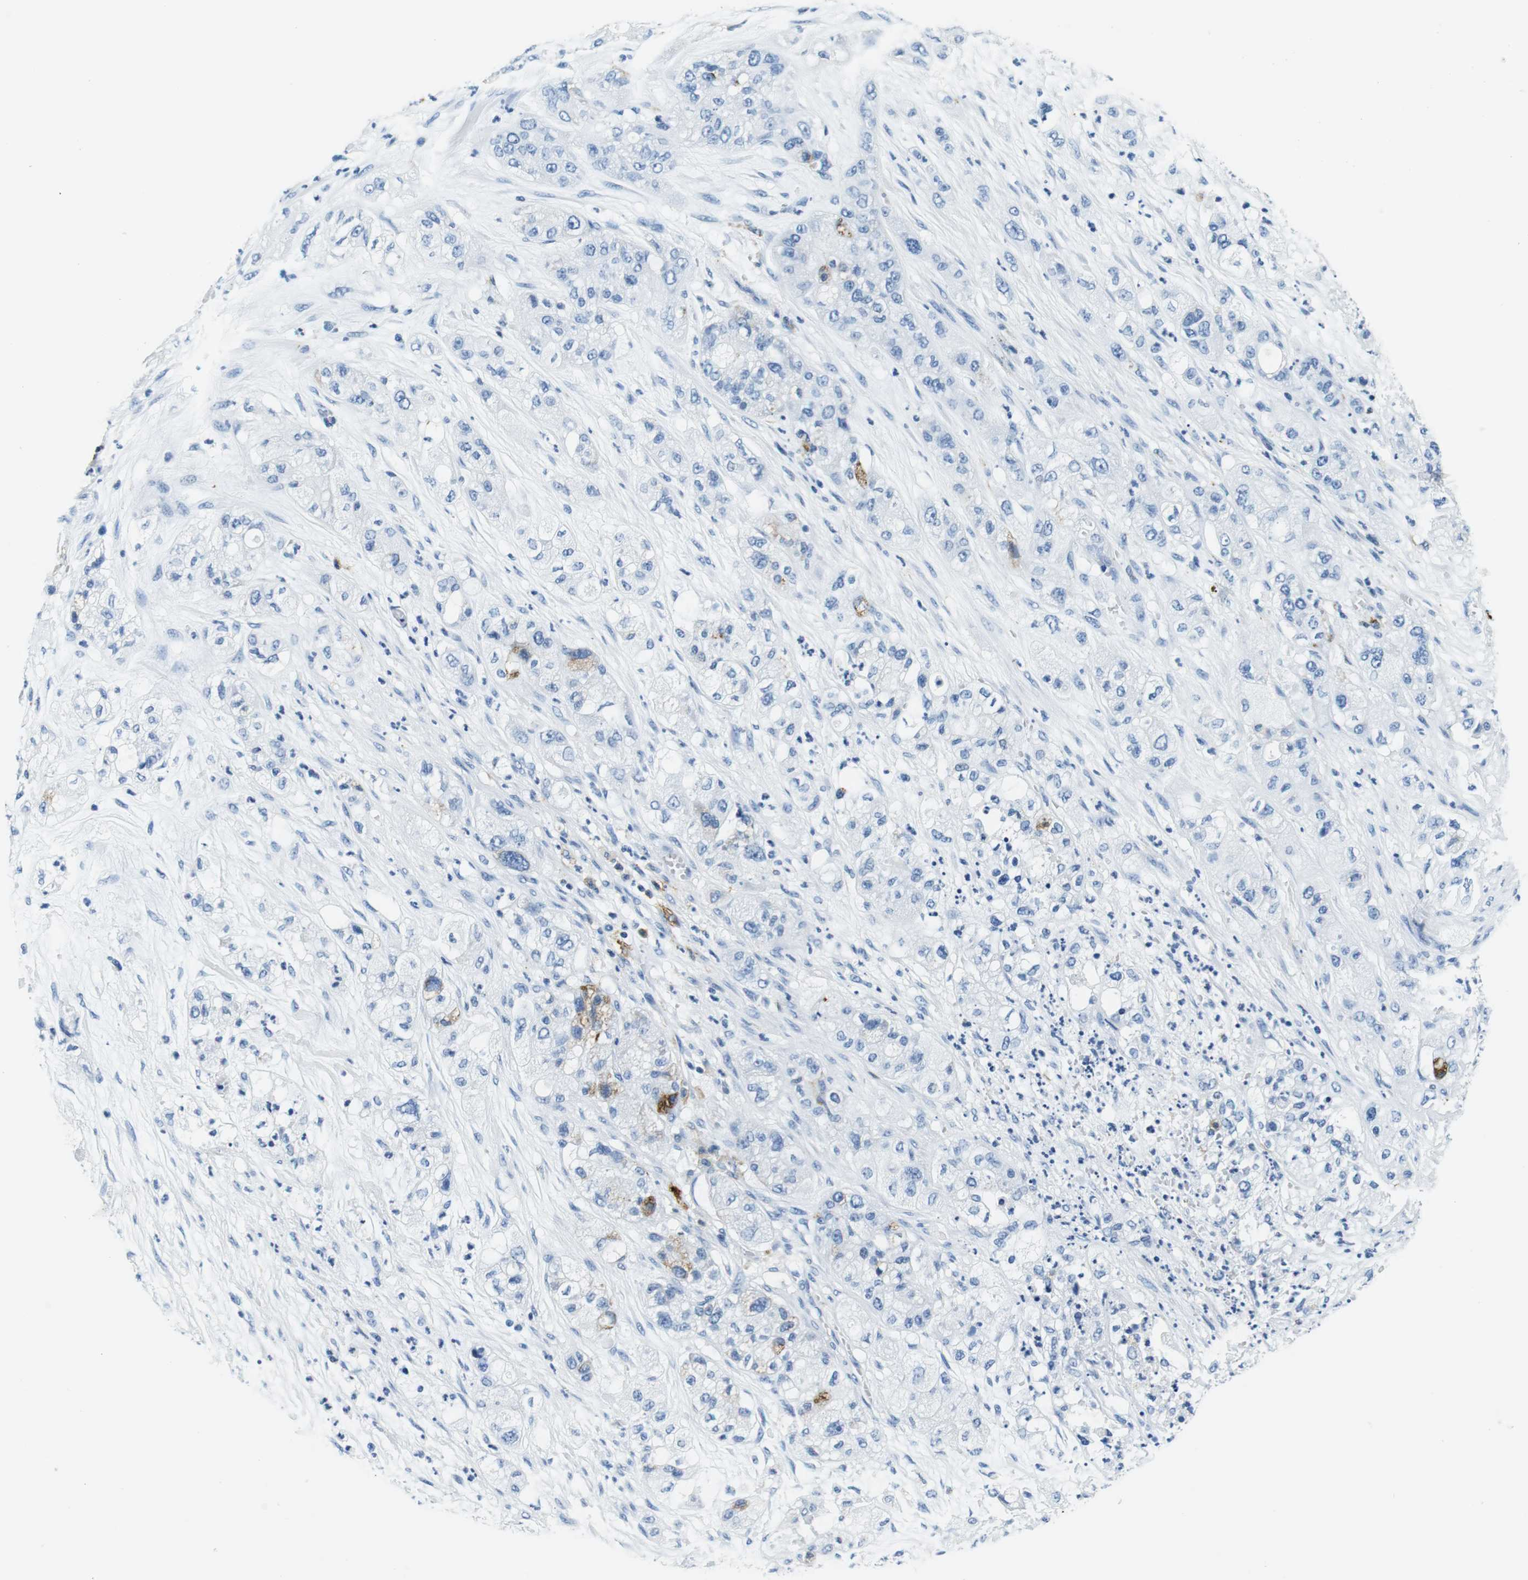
{"staining": {"intensity": "negative", "quantity": "none", "location": "none"}, "tissue": "pancreatic cancer", "cell_type": "Tumor cells", "image_type": "cancer", "snomed": [{"axis": "morphology", "description": "Adenocarcinoma, NOS"}, {"axis": "topography", "description": "Pancreas"}], "caption": "The micrograph displays no significant staining in tumor cells of pancreatic cancer. Brightfield microscopy of immunohistochemistry (IHC) stained with DAB (3,3'-diaminobenzidine) (brown) and hematoxylin (blue), captured at high magnification.", "gene": "HLA-DRB1", "patient": {"sex": "female", "age": 78}}